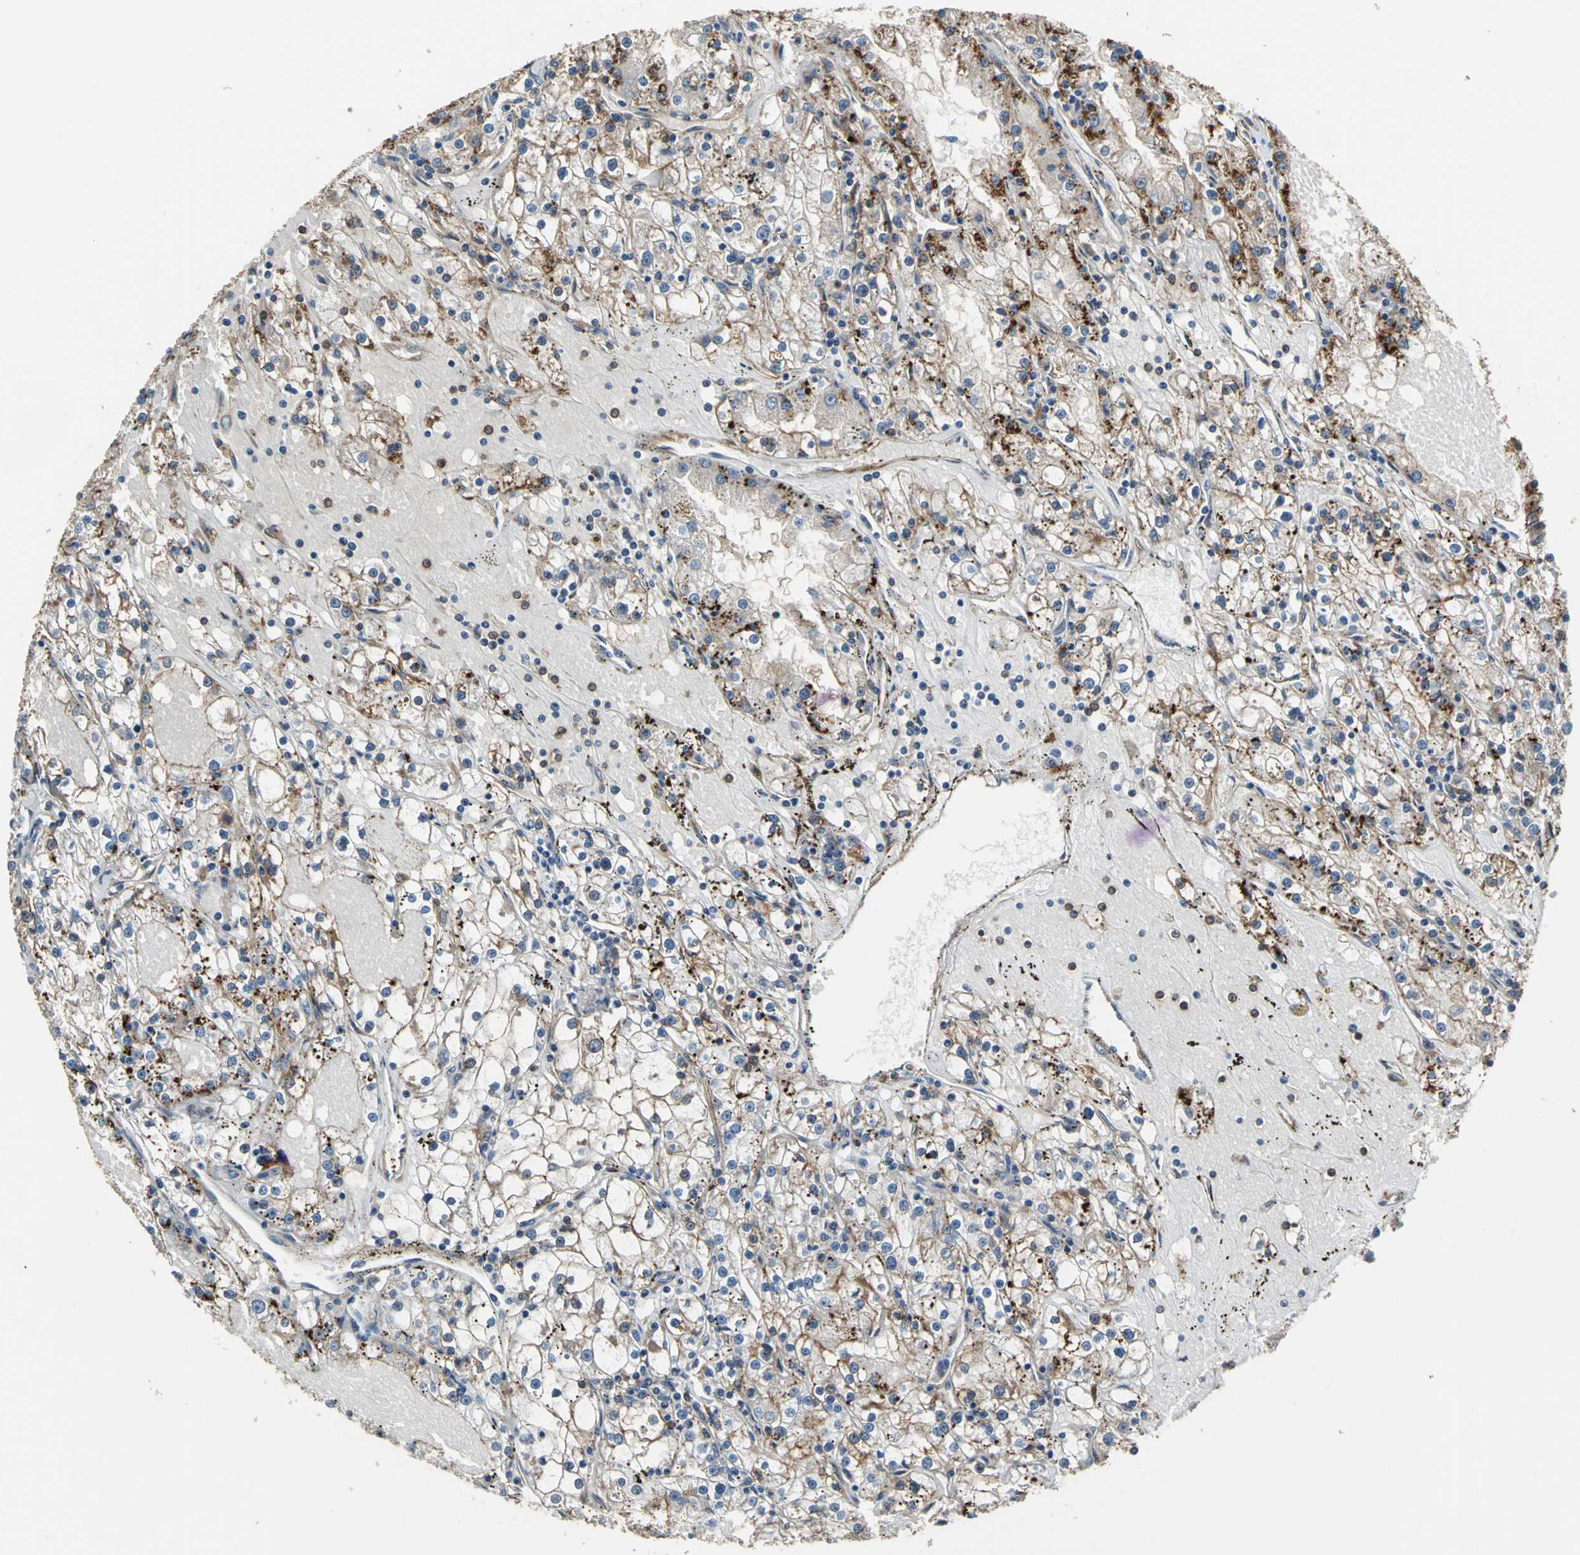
{"staining": {"intensity": "strong", "quantity": ">75%", "location": "cytoplasmic/membranous"}, "tissue": "renal cancer", "cell_type": "Tumor cells", "image_type": "cancer", "snomed": [{"axis": "morphology", "description": "Adenocarcinoma, NOS"}, {"axis": "topography", "description": "Kidney"}], "caption": "Tumor cells demonstrate strong cytoplasmic/membranous staining in approximately >75% of cells in renal adenocarcinoma.", "gene": "PARVA", "patient": {"sex": "male", "age": 56}}